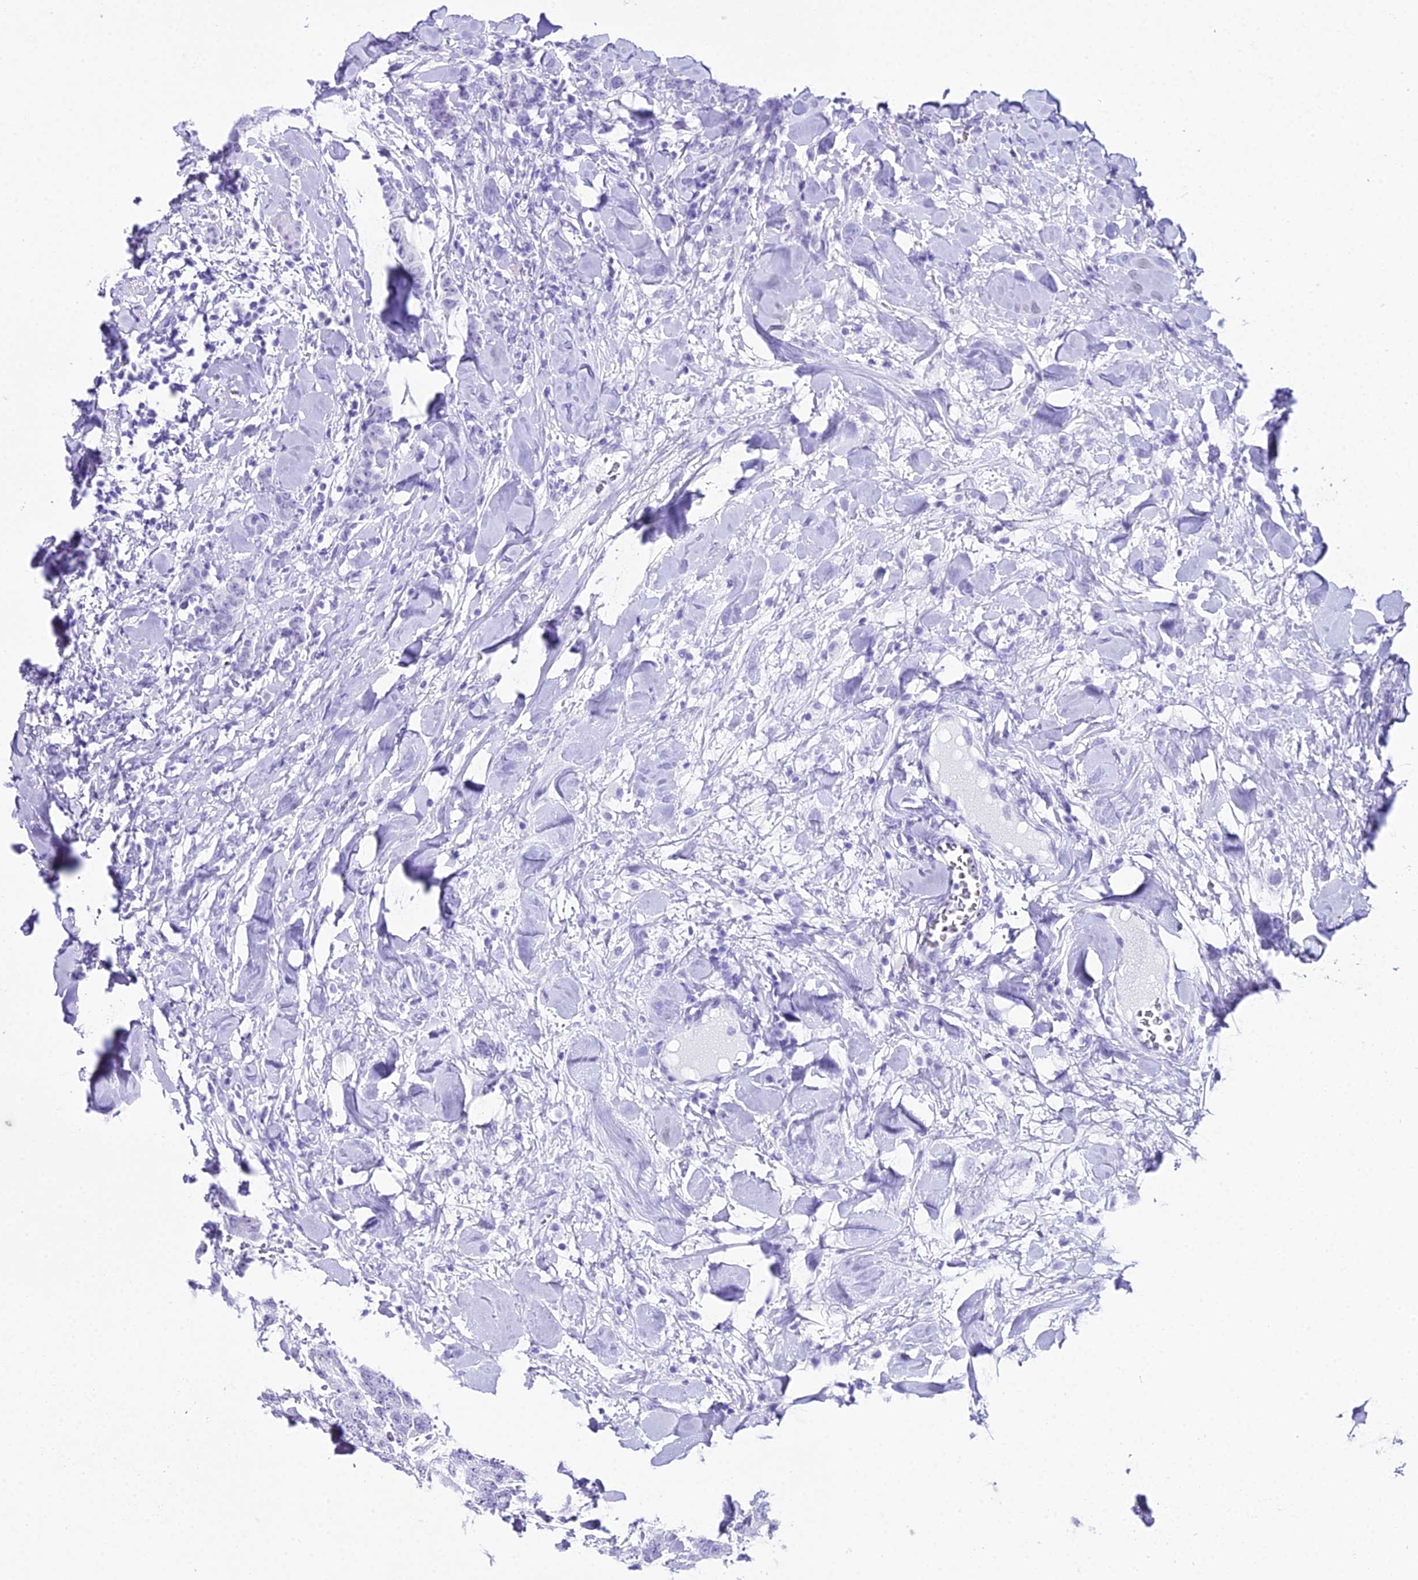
{"staining": {"intensity": "negative", "quantity": "none", "location": "none"}, "tissue": "breast cancer", "cell_type": "Tumor cells", "image_type": "cancer", "snomed": [{"axis": "morphology", "description": "Duct carcinoma"}, {"axis": "topography", "description": "Breast"}], "caption": "There is no significant positivity in tumor cells of intraductal carcinoma (breast).", "gene": "RNPS1", "patient": {"sex": "female", "age": 40}}